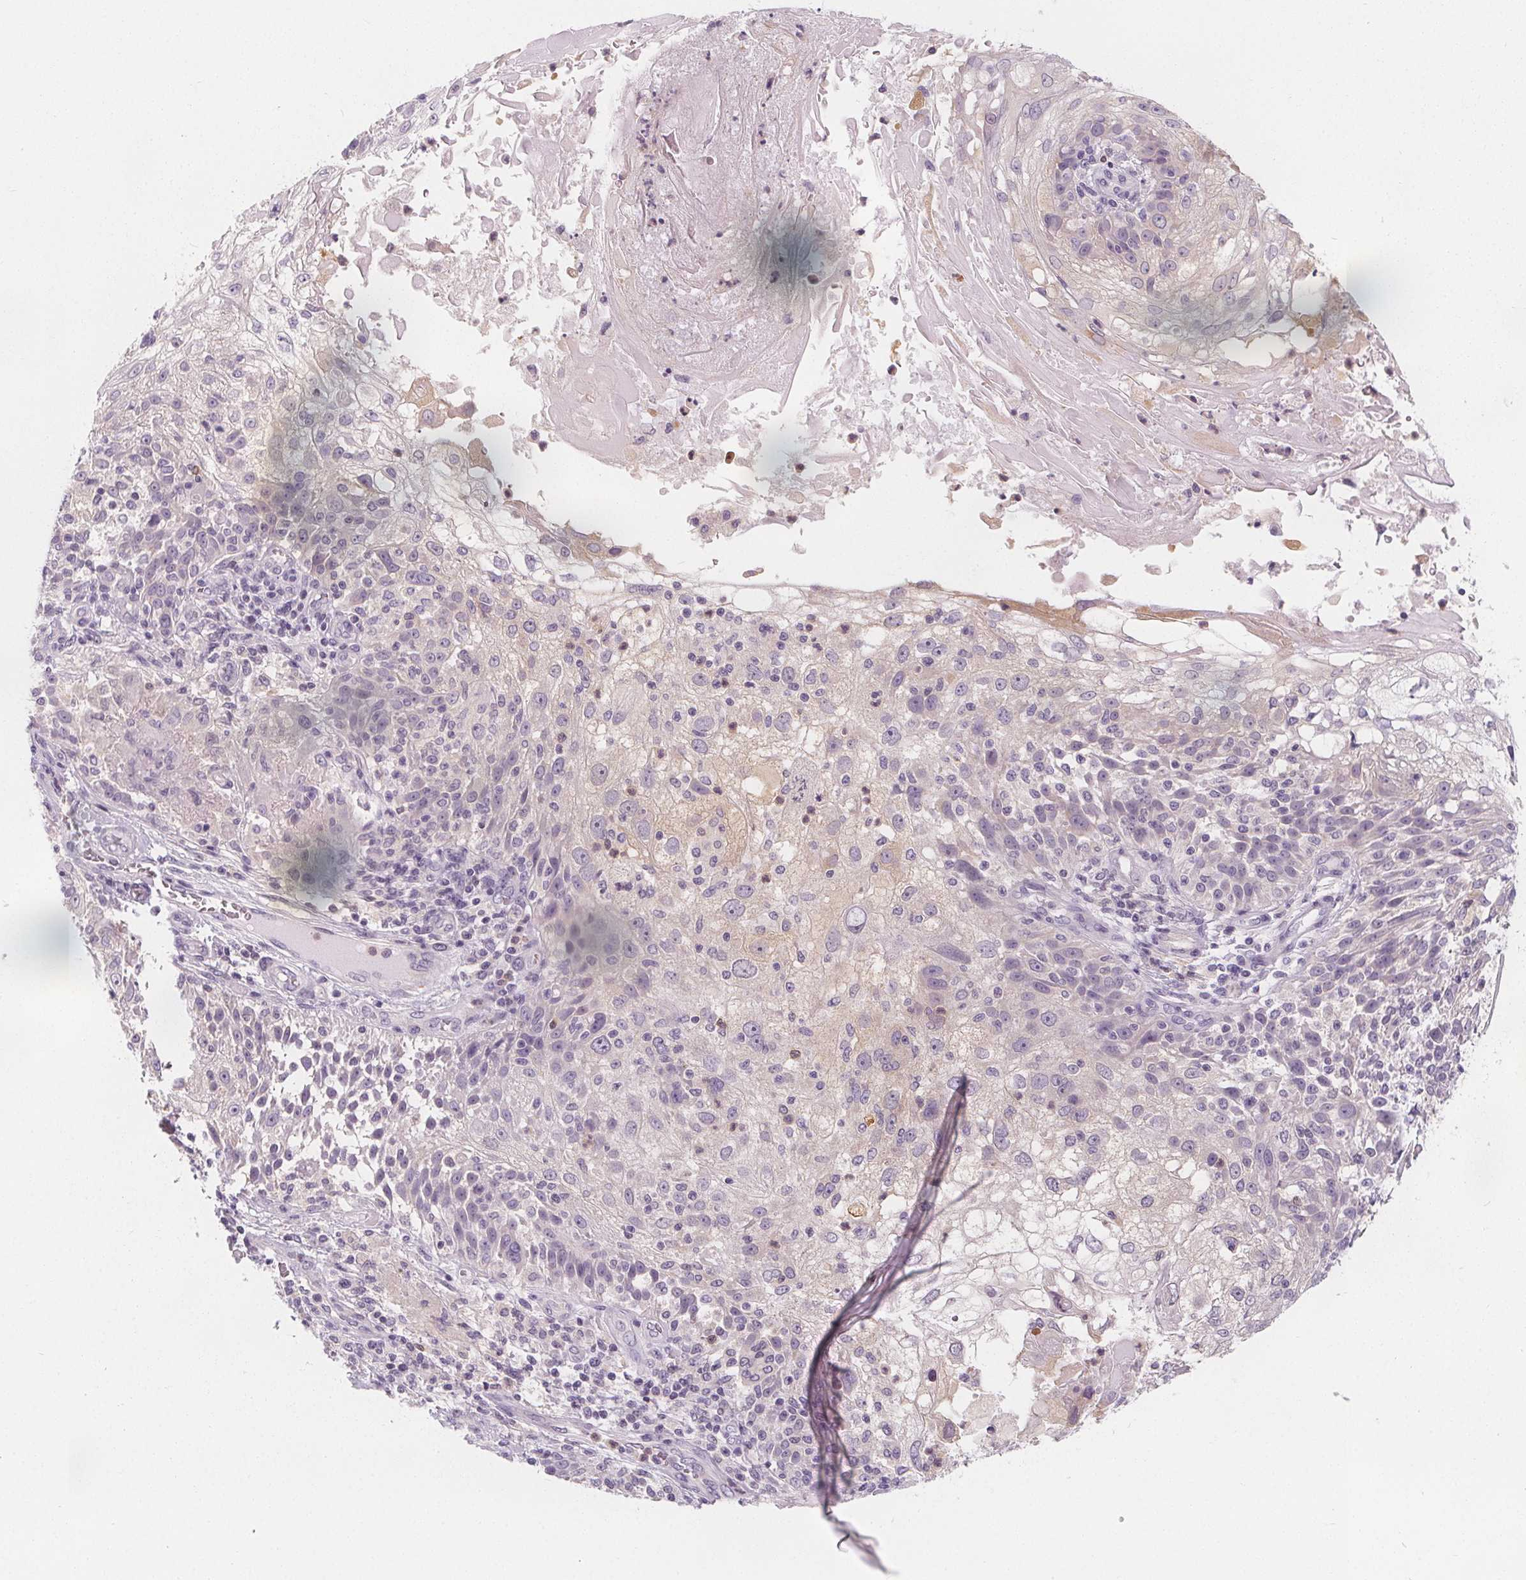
{"staining": {"intensity": "negative", "quantity": "none", "location": "none"}, "tissue": "skin cancer", "cell_type": "Tumor cells", "image_type": "cancer", "snomed": [{"axis": "morphology", "description": "Normal tissue, NOS"}, {"axis": "morphology", "description": "Squamous cell carcinoma, NOS"}, {"axis": "topography", "description": "Skin"}], "caption": "IHC image of neoplastic tissue: squamous cell carcinoma (skin) stained with DAB exhibits no significant protein staining in tumor cells.", "gene": "UGP2", "patient": {"sex": "female", "age": 83}}